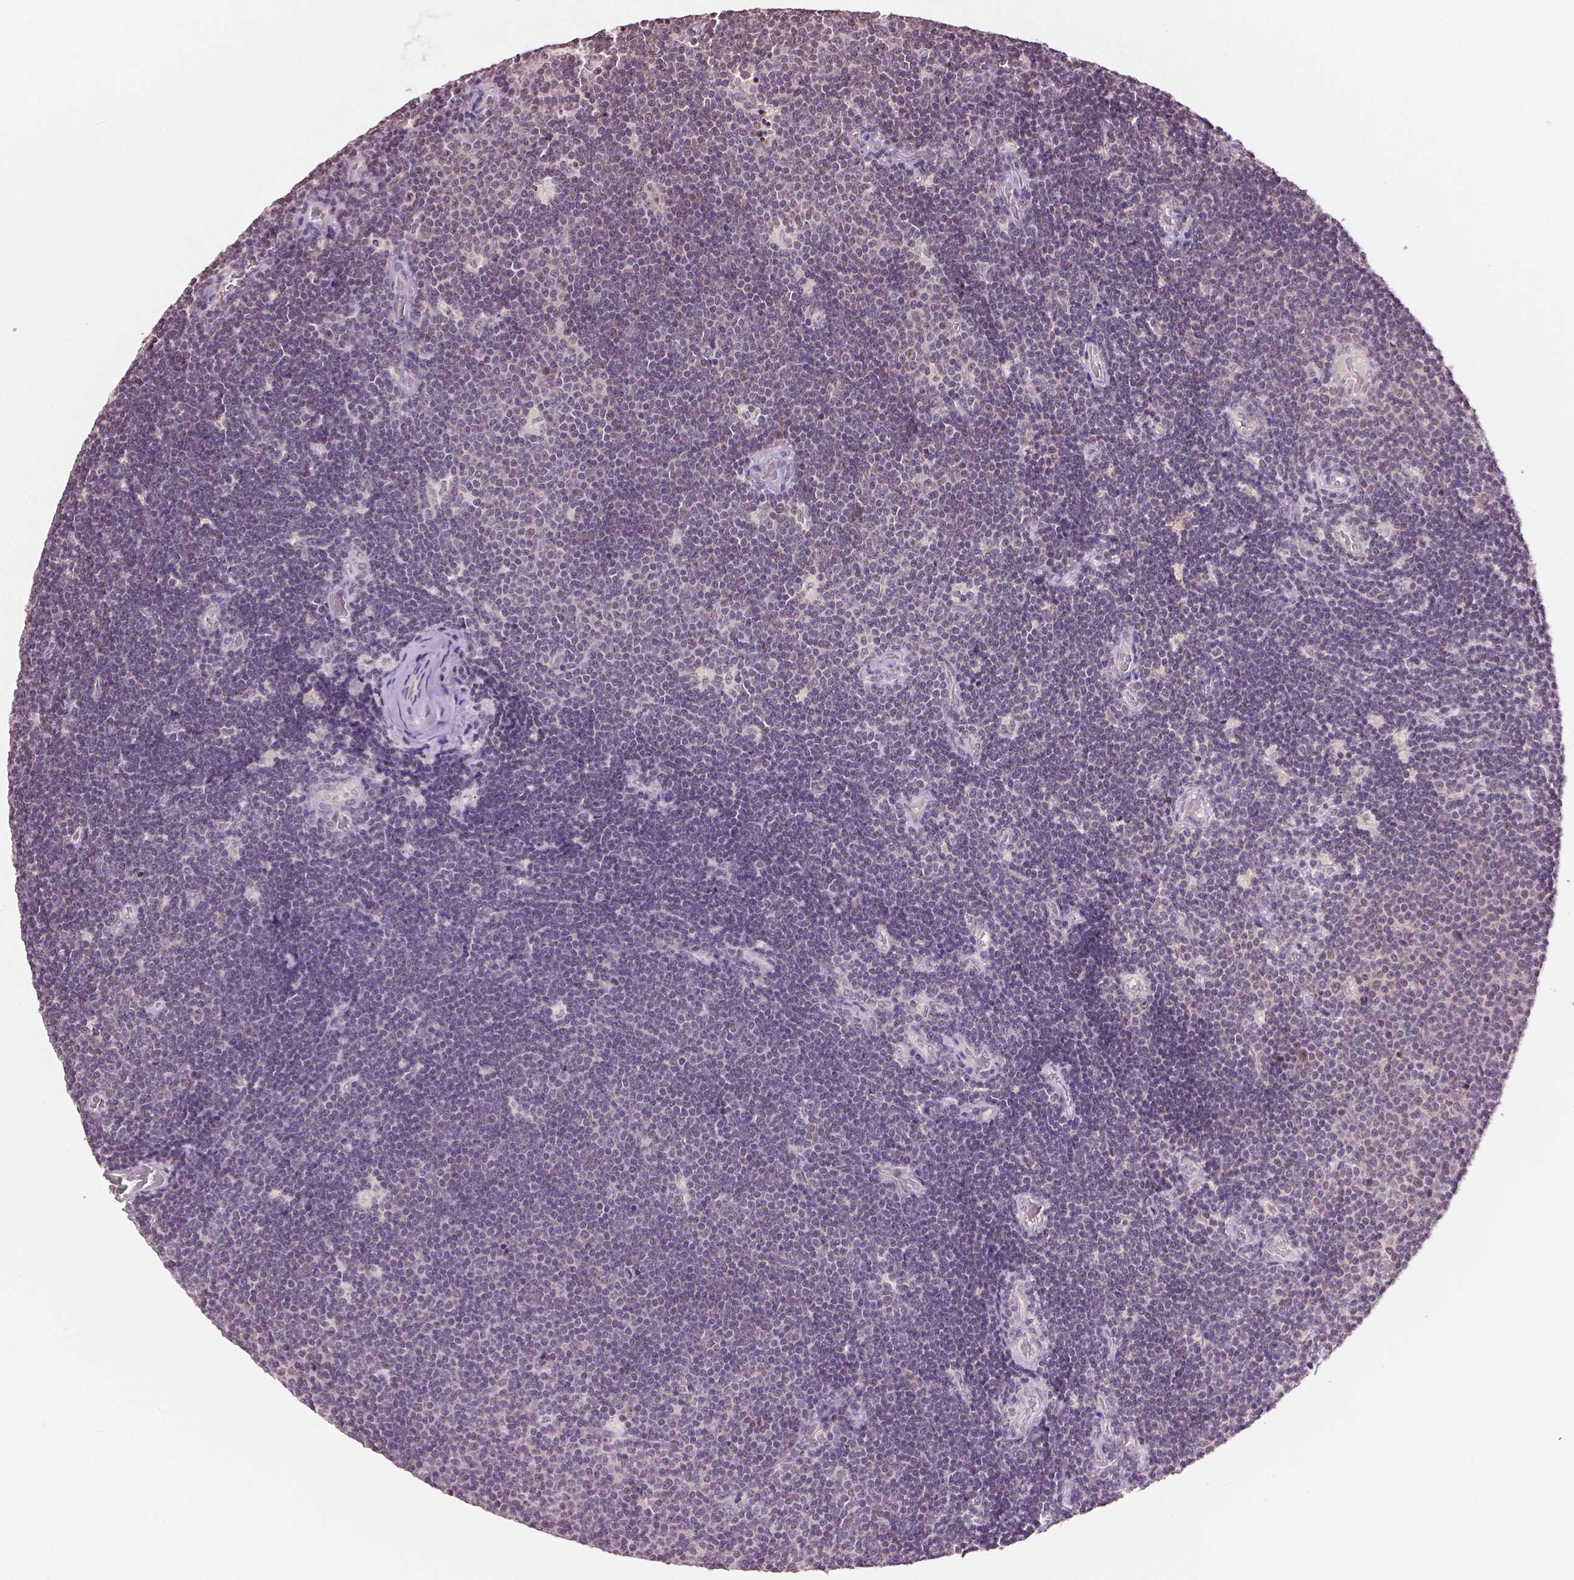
{"staining": {"intensity": "weak", "quantity": "<25%", "location": "nuclear"}, "tissue": "lymphoma", "cell_type": "Tumor cells", "image_type": "cancer", "snomed": [{"axis": "morphology", "description": "Malignant lymphoma, non-Hodgkin's type, Low grade"}, {"axis": "topography", "description": "Brain"}], "caption": "This is an IHC photomicrograph of human malignant lymphoma, non-Hodgkin's type (low-grade). There is no positivity in tumor cells.", "gene": "DEK", "patient": {"sex": "female", "age": 66}}